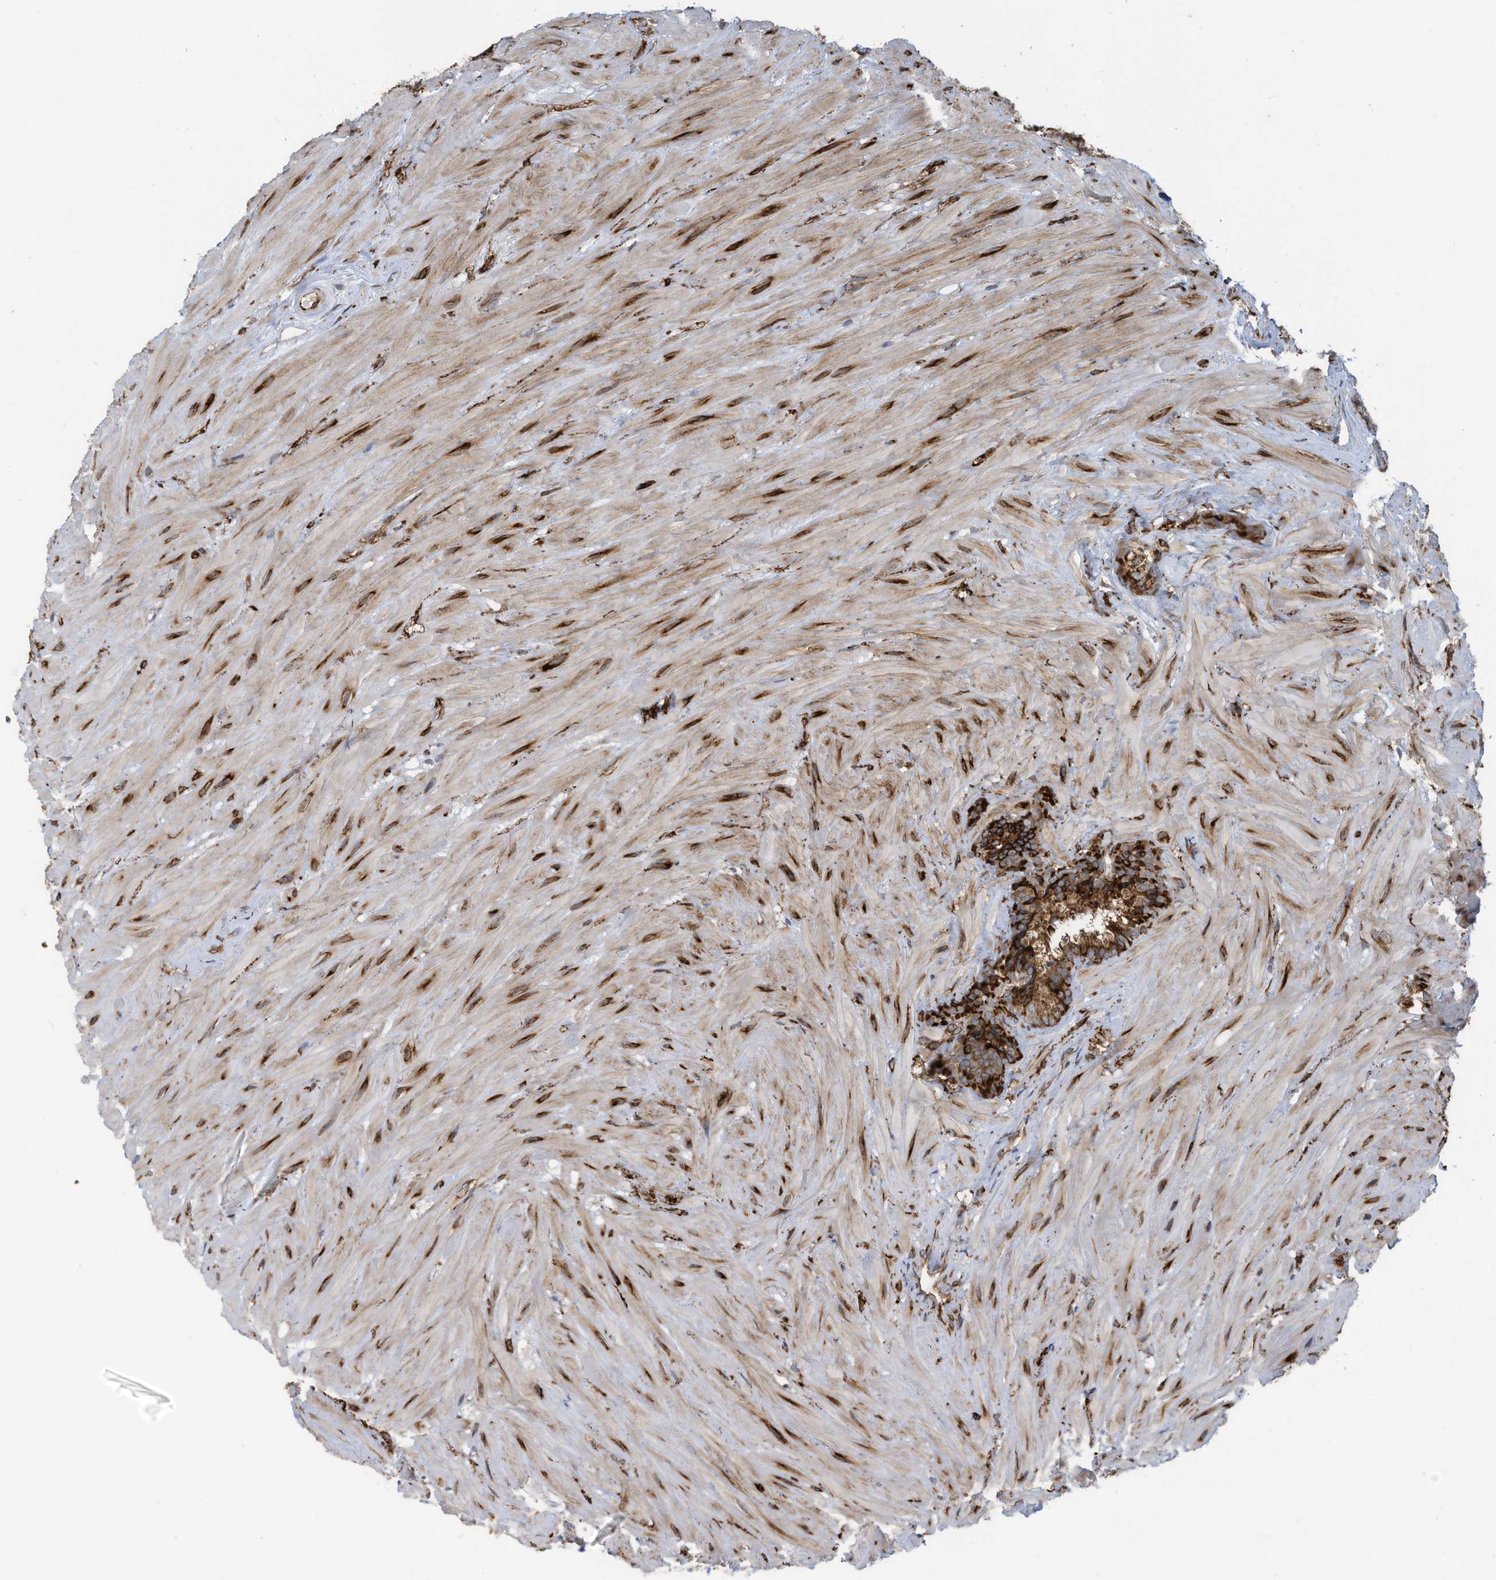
{"staining": {"intensity": "strong", "quantity": ">75%", "location": "cytoplasmic/membranous"}, "tissue": "seminal vesicle", "cell_type": "Glandular cells", "image_type": "normal", "snomed": [{"axis": "morphology", "description": "Normal tissue, NOS"}, {"axis": "topography", "description": "Prostate"}, {"axis": "topography", "description": "Seminal veicle"}], "caption": "Immunohistochemical staining of unremarkable seminal vesicle displays high levels of strong cytoplasmic/membranous positivity in about >75% of glandular cells.", "gene": "ZBTB45", "patient": {"sex": "male", "age": 68}}